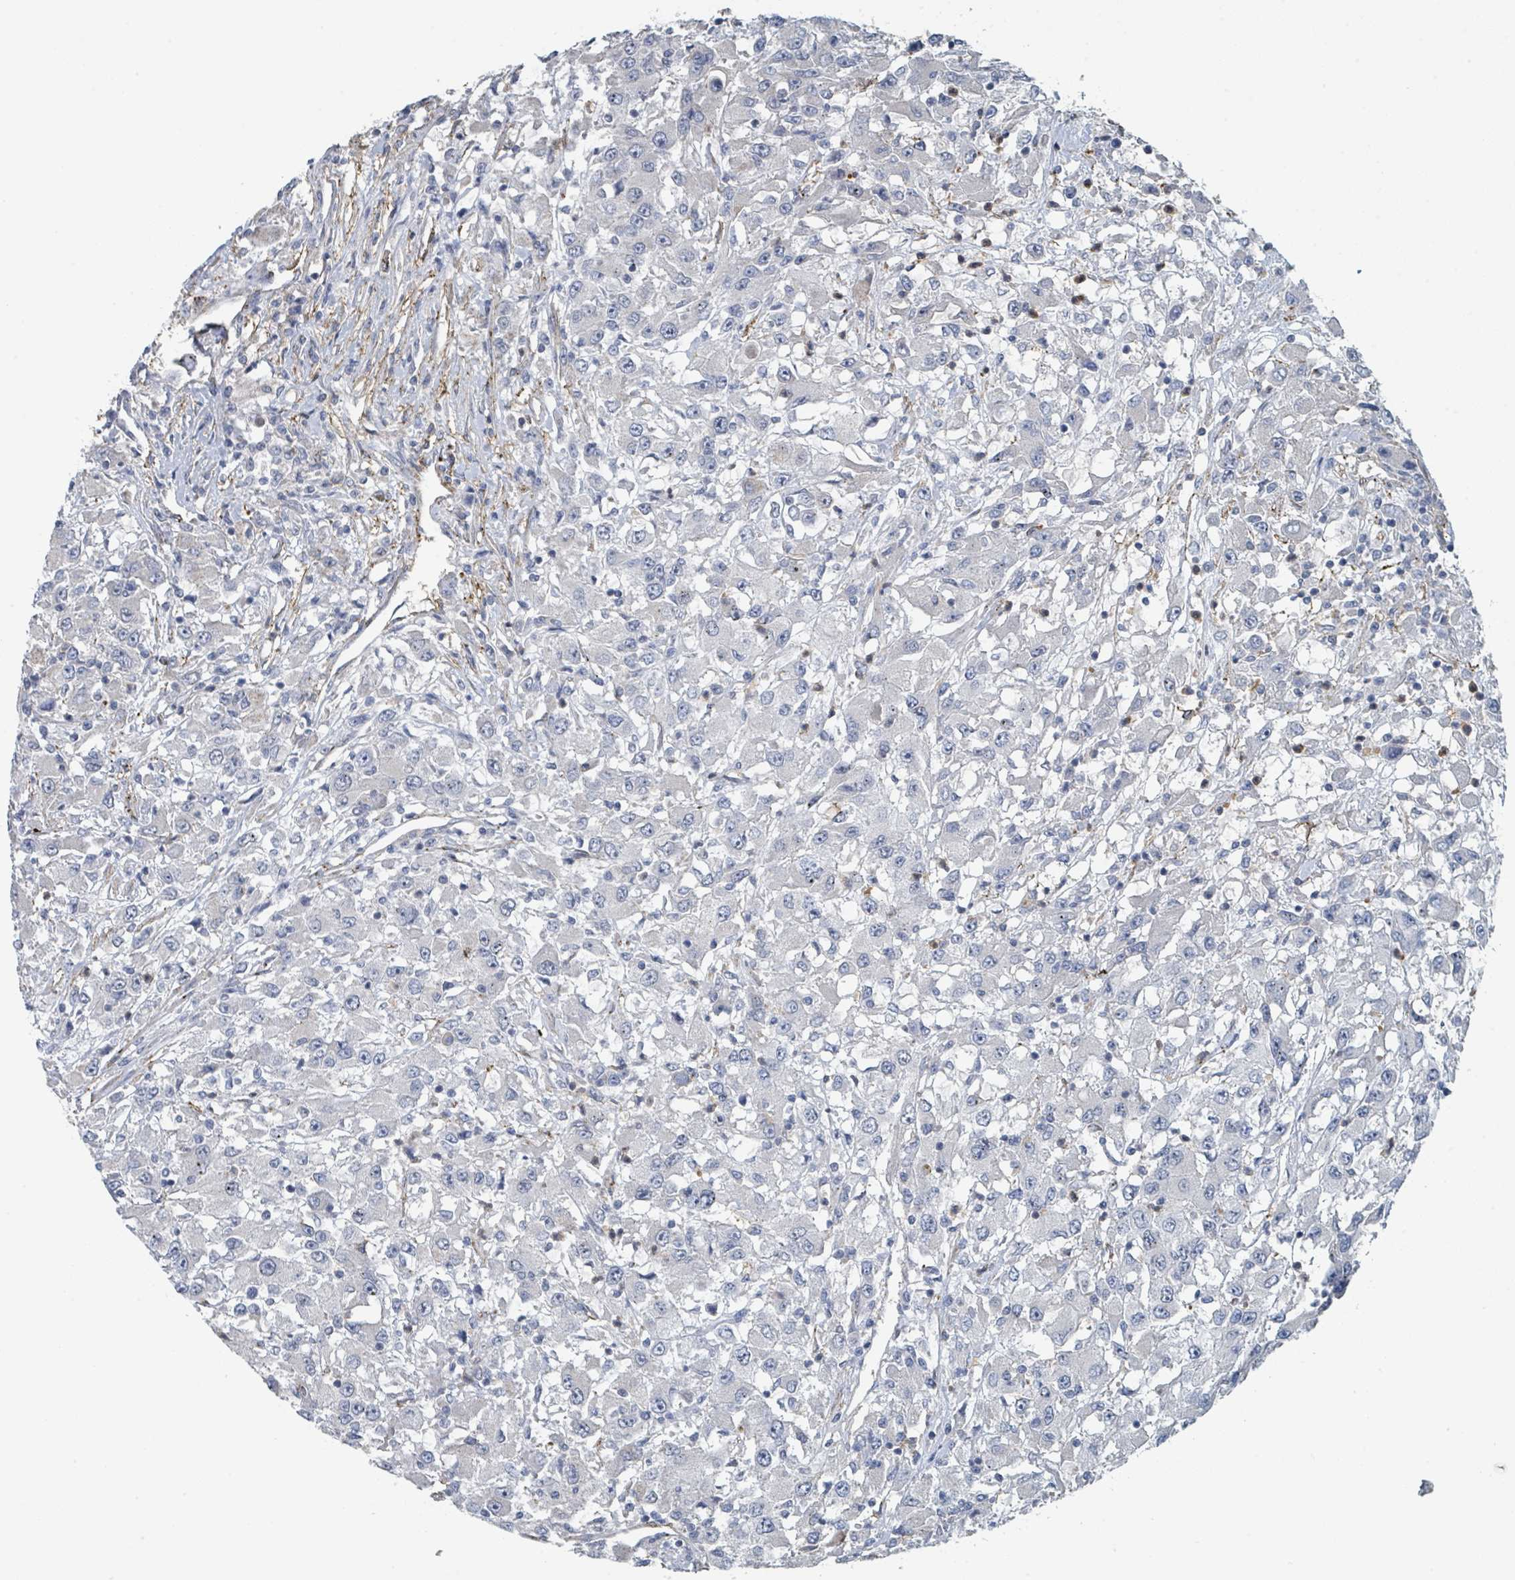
{"staining": {"intensity": "negative", "quantity": "none", "location": "none"}, "tissue": "renal cancer", "cell_type": "Tumor cells", "image_type": "cancer", "snomed": [{"axis": "morphology", "description": "Adenocarcinoma, NOS"}, {"axis": "topography", "description": "Kidney"}], "caption": "This is an IHC histopathology image of human adenocarcinoma (renal). There is no staining in tumor cells.", "gene": "LRRC42", "patient": {"sex": "female", "age": 67}}